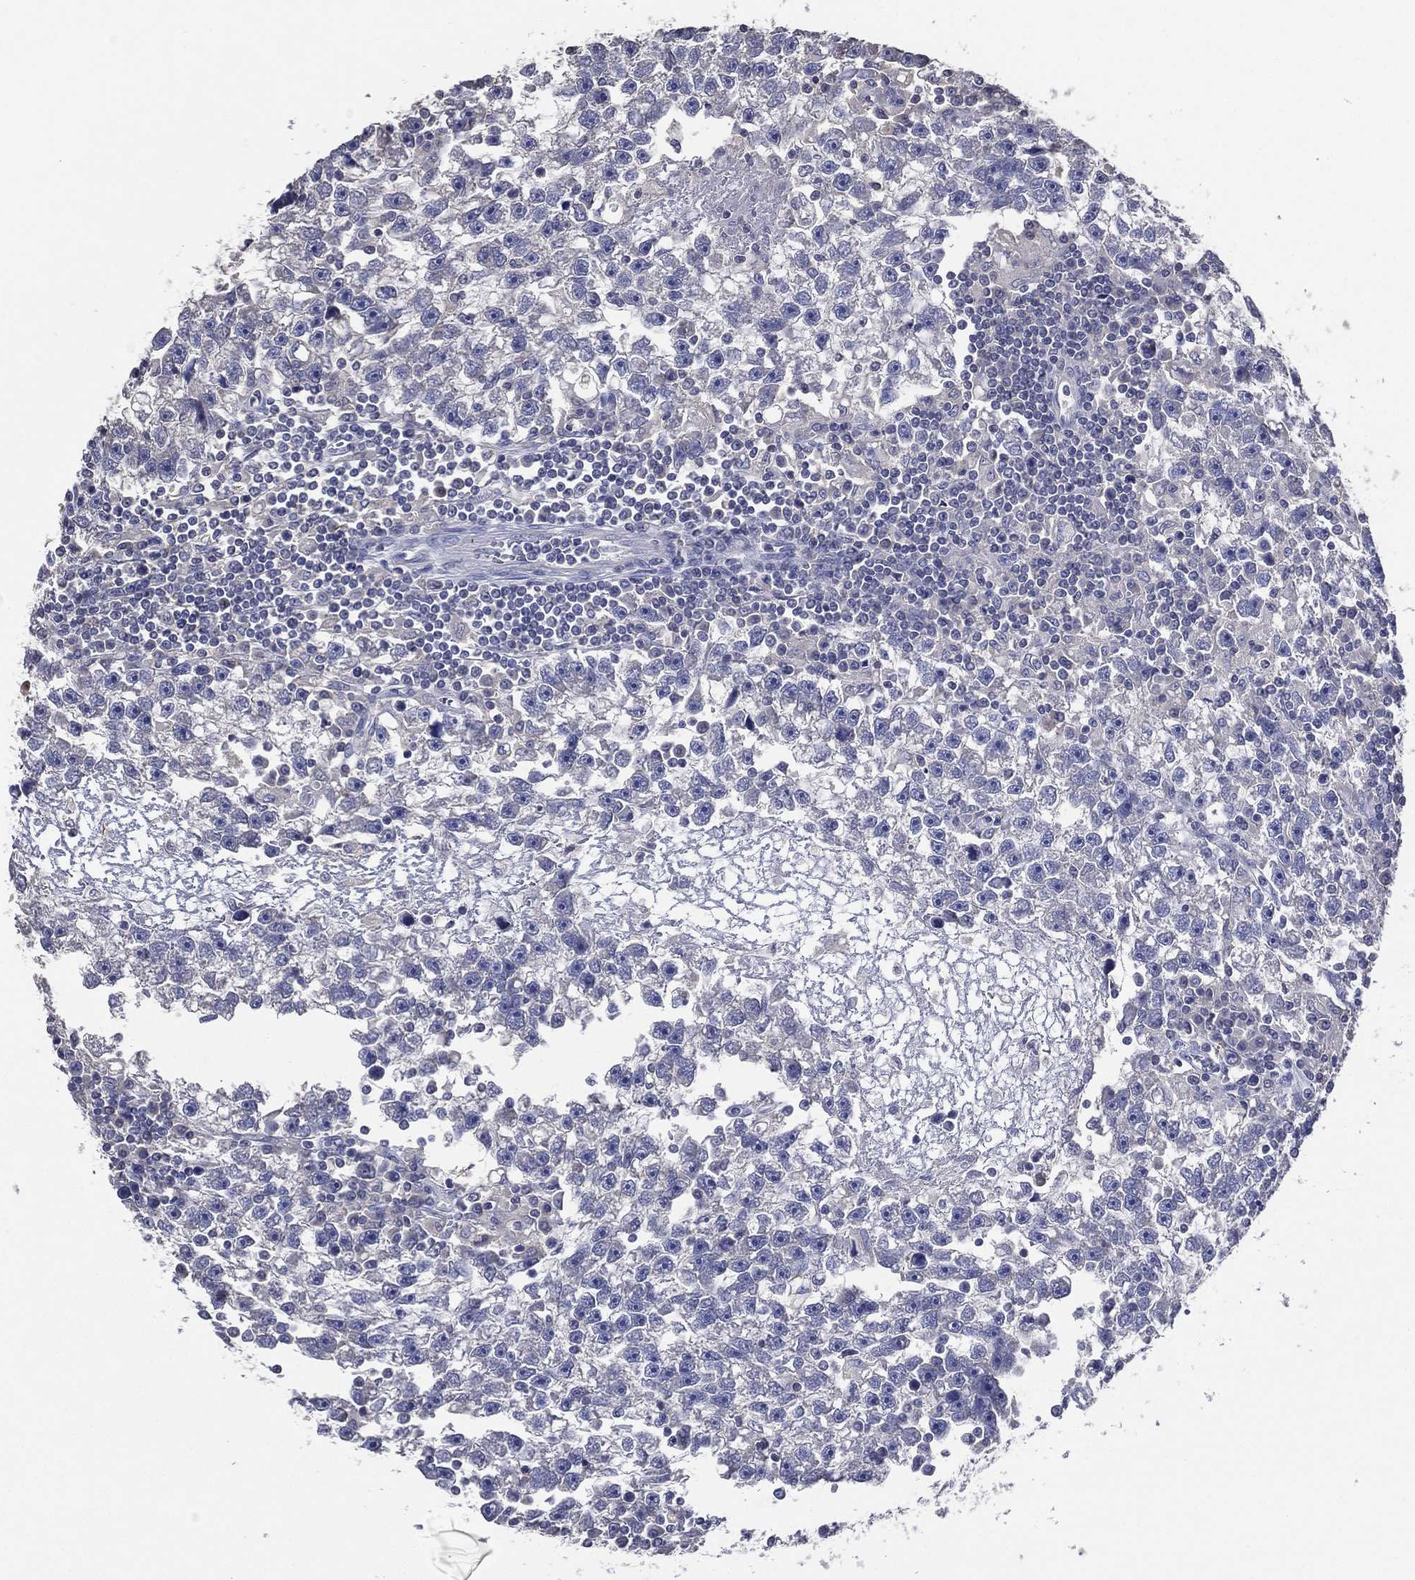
{"staining": {"intensity": "negative", "quantity": "none", "location": "none"}, "tissue": "testis cancer", "cell_type": "Tumor cells", "image_type": "cancer", "snomed": [{"axis": "morphology", "description": "Seminoma, NOS"}, {"axis": "topography", "description": "Testis"}], "caption": "This micrograph is of testis seminoma stained with immunohistochemistry to label a protein in brown with the nuclei are counter-stained blue. There is no expression in tumor cells.", "gene": "TFAP2A", "patient": {"sex": "male", "age": 47}}